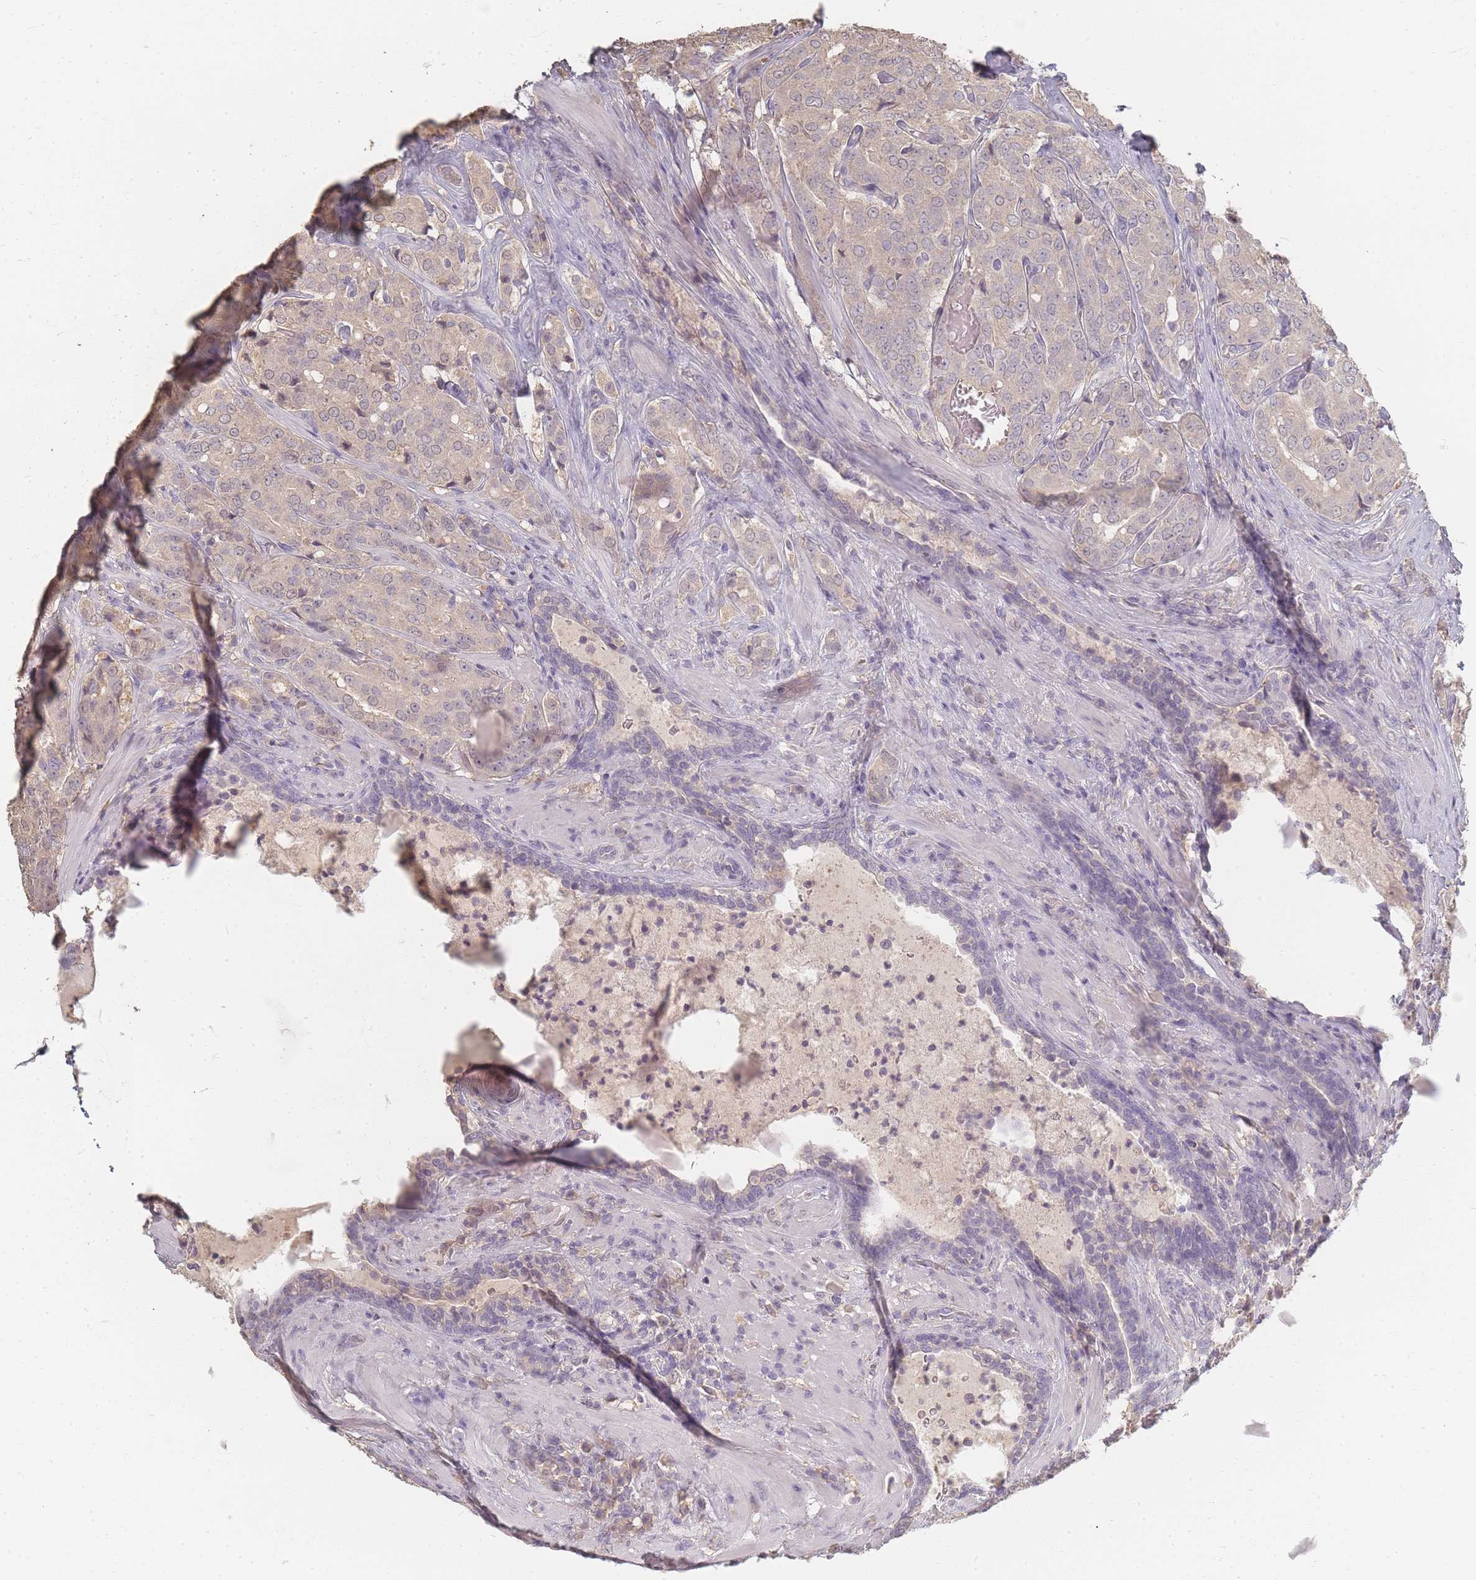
{"staining": {"intensity": "weak", "quantity": "<25%", "location": "cytoplasmic/membranous"}, "tissue": "prostate cancer", "cell_type": "Tumor cells", "image_type": "cancer", "snomed": [{"axis": "morphology", "description": "Adenocarcinoma, High grade"}, {"axis": "topography", "description": "Prostate"}], "caption": "Immunohistochemical staining of human adenocarcinoma (high-grade) (prostate) demonstrates no significant positivity in tumor cells. The staining was performed using DAB to visualize the protein expression in brown, while the nuclei were stained in blue with hematoxylin (Magnification: 20x).", "gene": "RFTN1", "patient": {"sex": "male", "age": 68}}